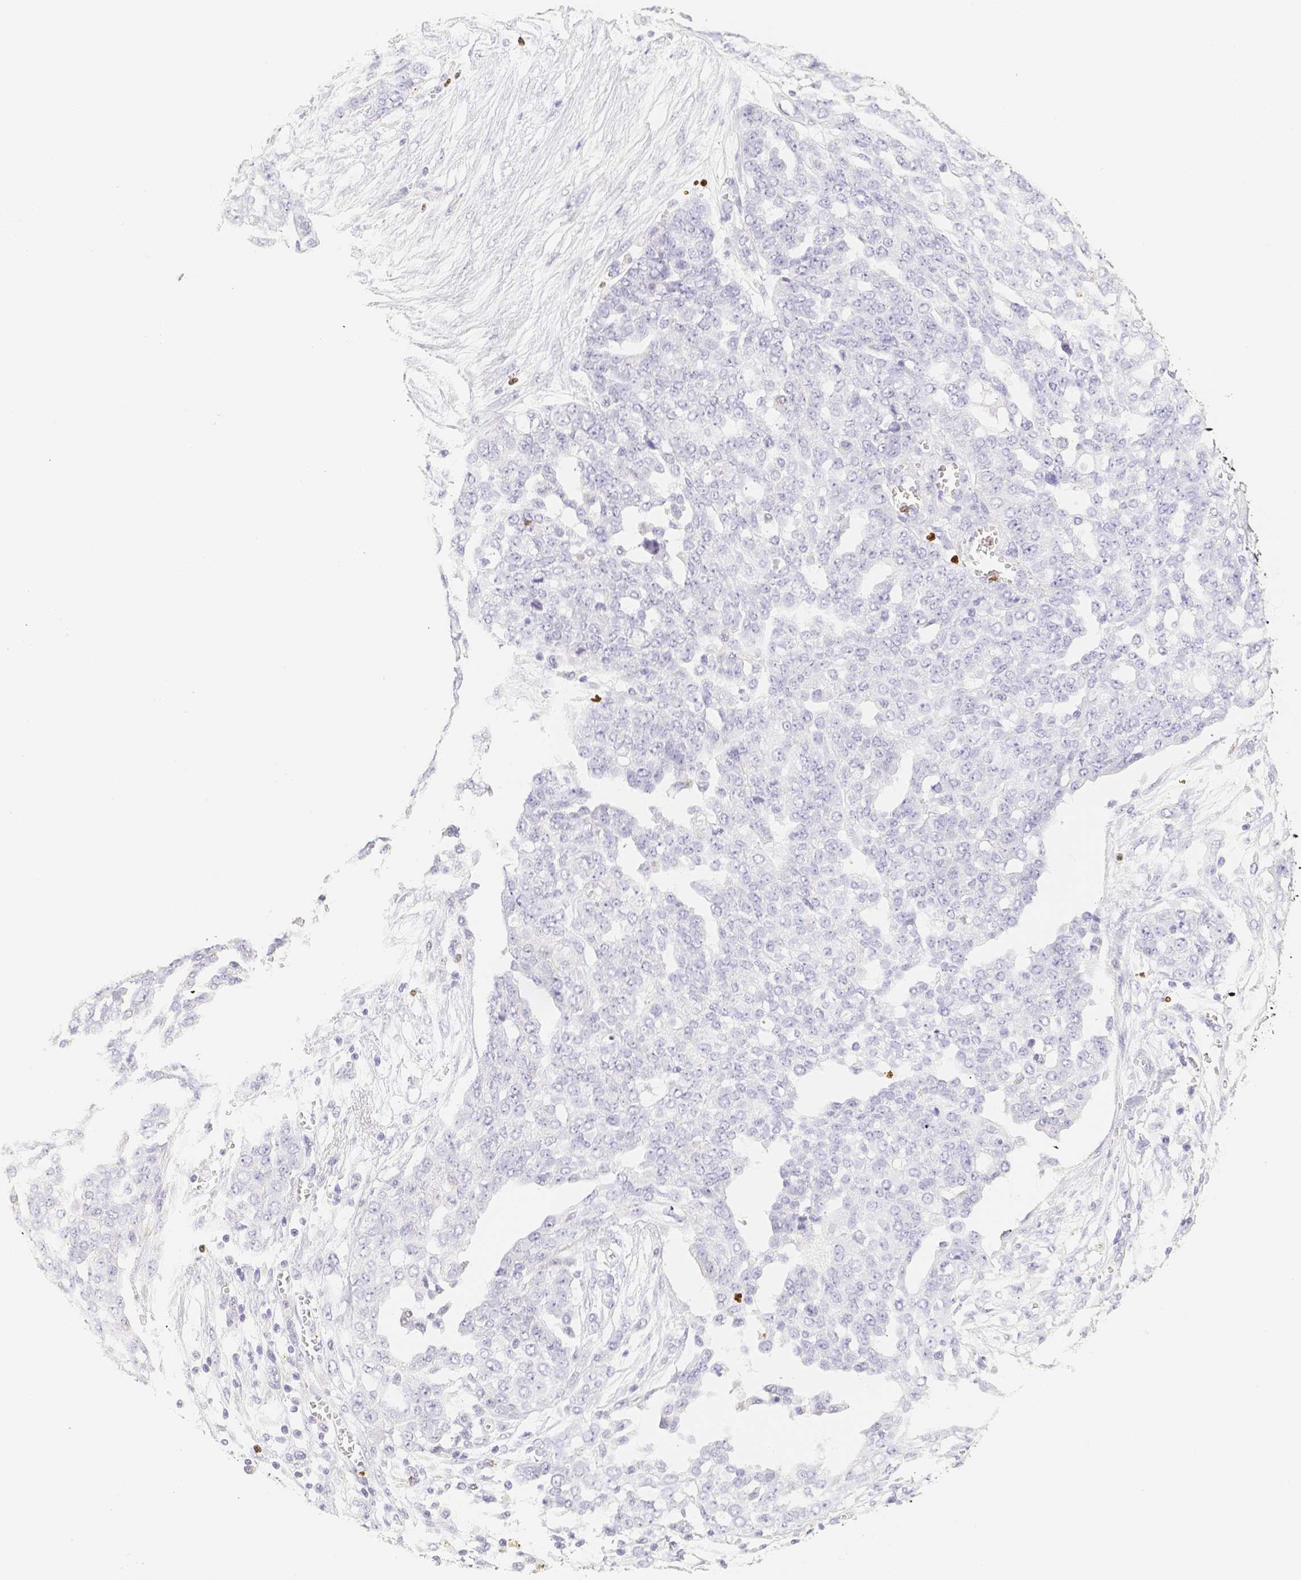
{"staining": {"intensity": "negative", "quantity": "none", "location": "none"}, "tissue": "ovarian cancer", "cell_type": "Tumor cells", "image_type": "cancer", "snomed": [{"axis": "morphology", "description": "Cystadenocarcinoma, serous, NOS"}, {"axis": "topography", "description": "Soft tissue"}, {"axis": "topography", "description": "Ovary"}], "caption": "Tumor cells show no significant expression in ovarian cancer (serous cystadenocarcinoma).", "gene": "PADI4", "patient": {"sex": "female", "age": 57}}